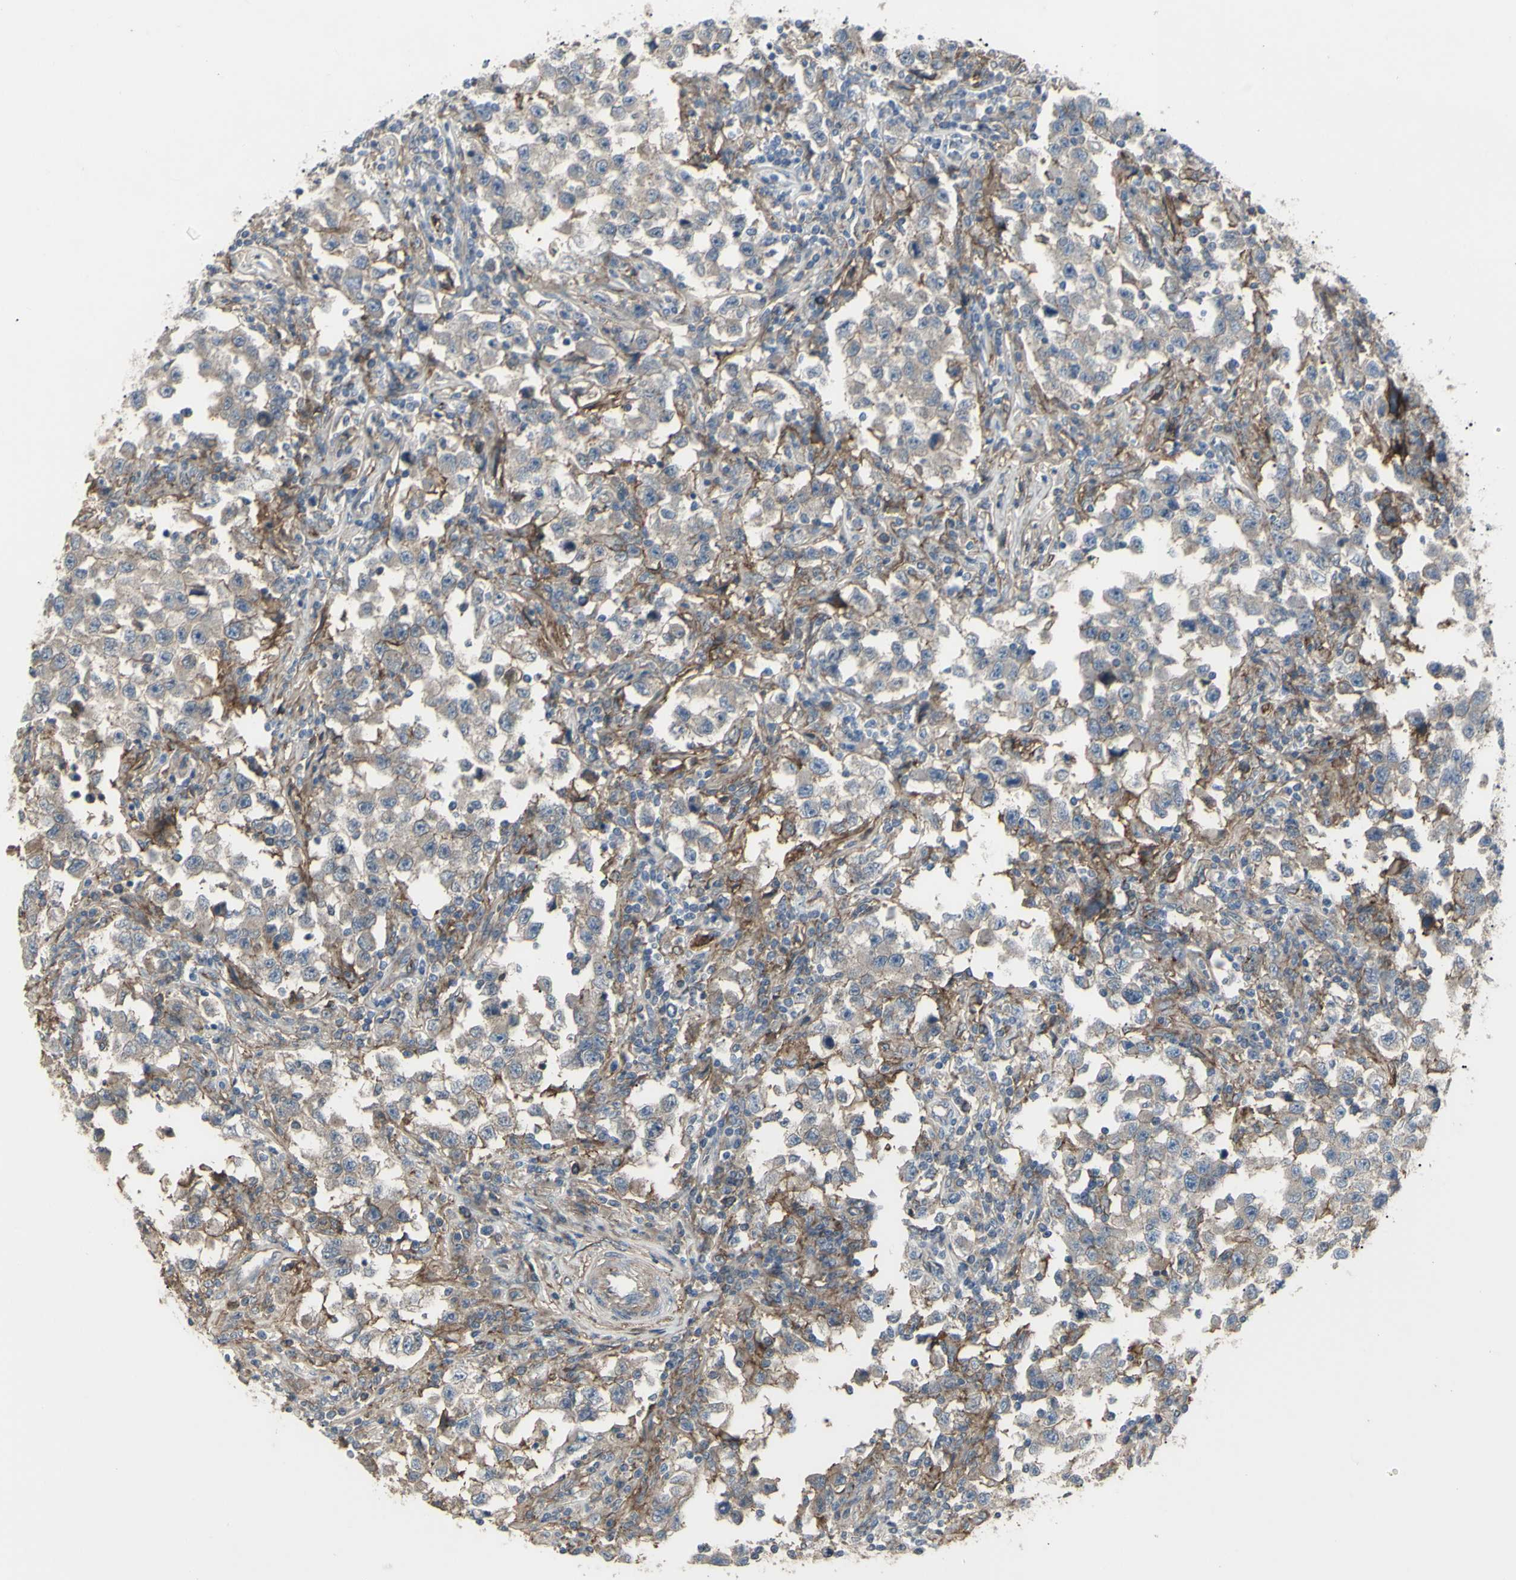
{"staining": {"intensity": "weak", "quantity": "<25%", "location": "cytoplasmic/membranous"}, "tissue": "testis cancer", "cell_type": "Tumor cells", "image_type": "cancer", "snomed": [{"axis": "morphology", "description": "Carcinoma, Embryonal, NOS"}, {"axis": "topography", "description": "Testis"}], "caption": "Image shows no protein expression in tumor cells of testis cancer tissue. (Stains: DAB IHC with hematoxylin counter stain, Microscopy: brightfield microscopy at high magnification).", "gene": "CD276", "patient": {"sex": "male", "age": 21}}